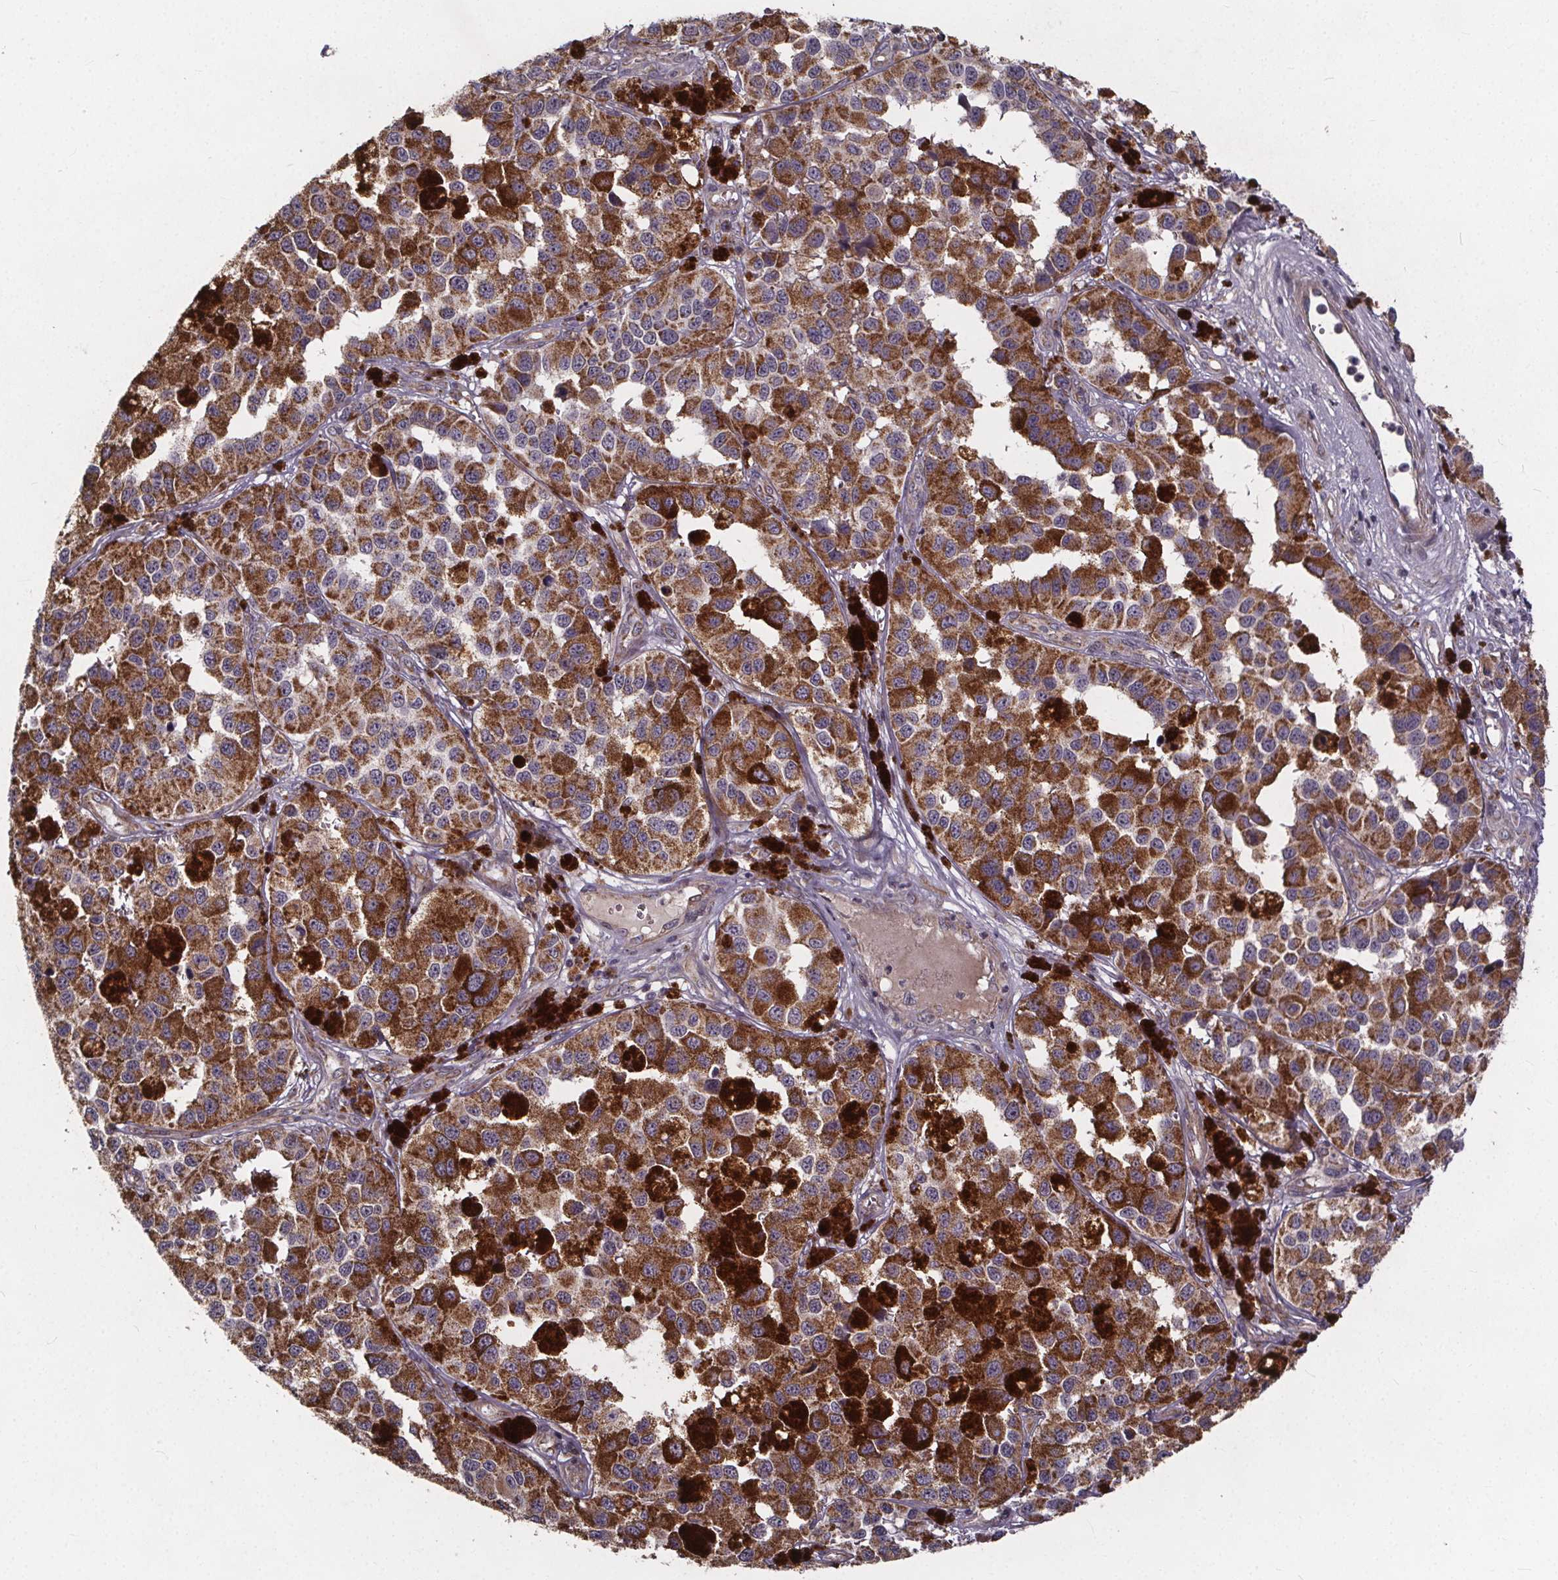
{"staining": {"intensity": "moderate", "quantity": ">75%", "location": "cytoplasmic/membranous"}, "tissue": "melanoma", "cell_type": "Tumor cells", "image_type": "cancer", "snomed": [{"axis": "morphology", "description": "Malignant melanoma, NOS"}, {"axis": "topography", "description": "Skin"}], "caption": "Immunohistochemical staining of melanoma displays medium levels of moderate cytoplasmic/membranous protein expression in about >75% of tumor cells.", "gene": "YME1L1", "patient": {"sex": "female", "age": 58}}